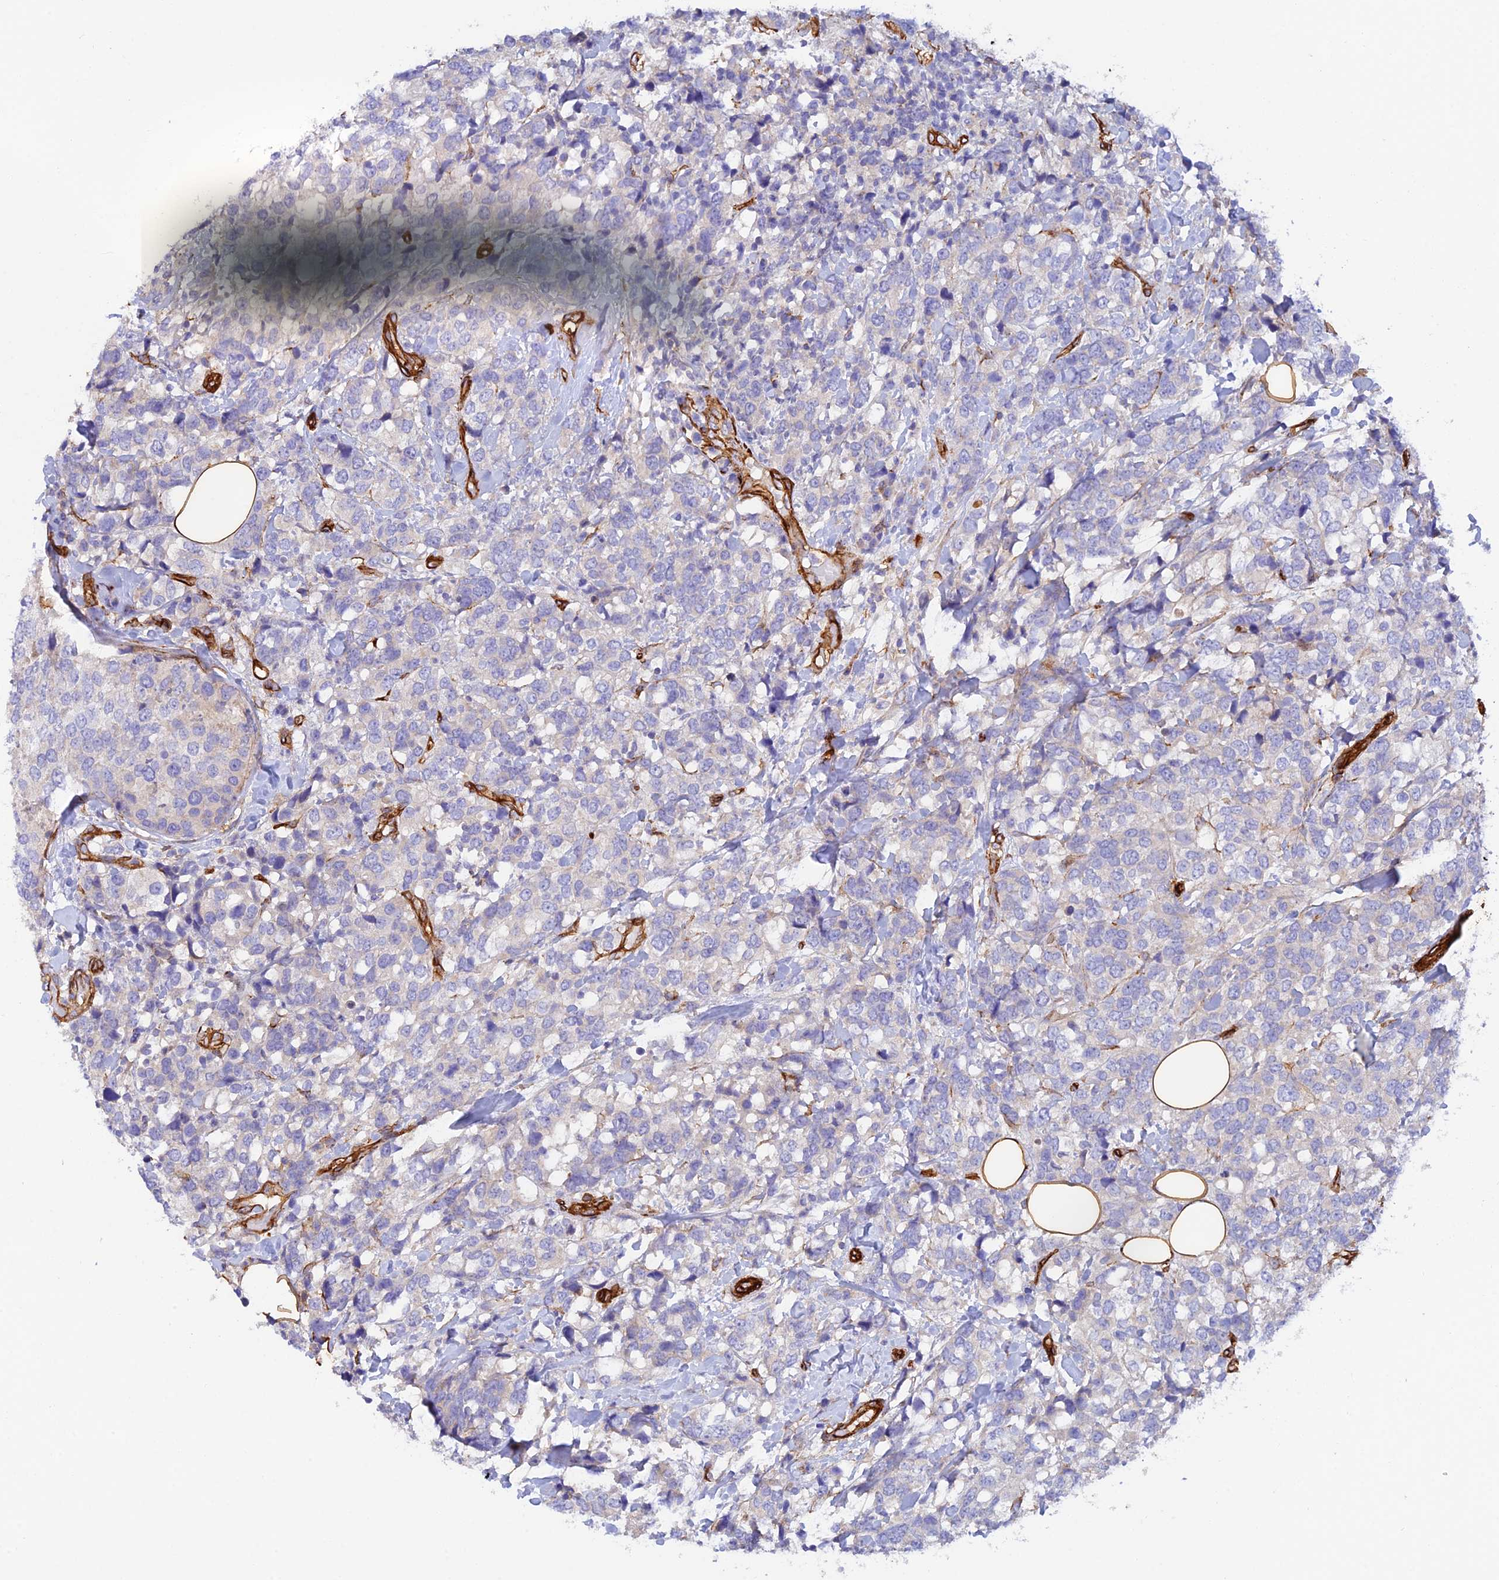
{"staining": {"intensity": "negative", "quantity": "none", "location": "none"}, "tissue": "breast cancer", "cell_type": "Tumor cells", "image_type": "cancer", "snomed": [{"axis": "morphology", "description": "Lobular carcinoma"}, {"axis": "topography", "description": "Breast"}], "caption": "Breast cancer (lobular carcinoma) was stained to show a protein in brown. There is no significant staining in tumor cells.", "gene": "MYO9A", "patient": {"sex": "female", "age": 59}}